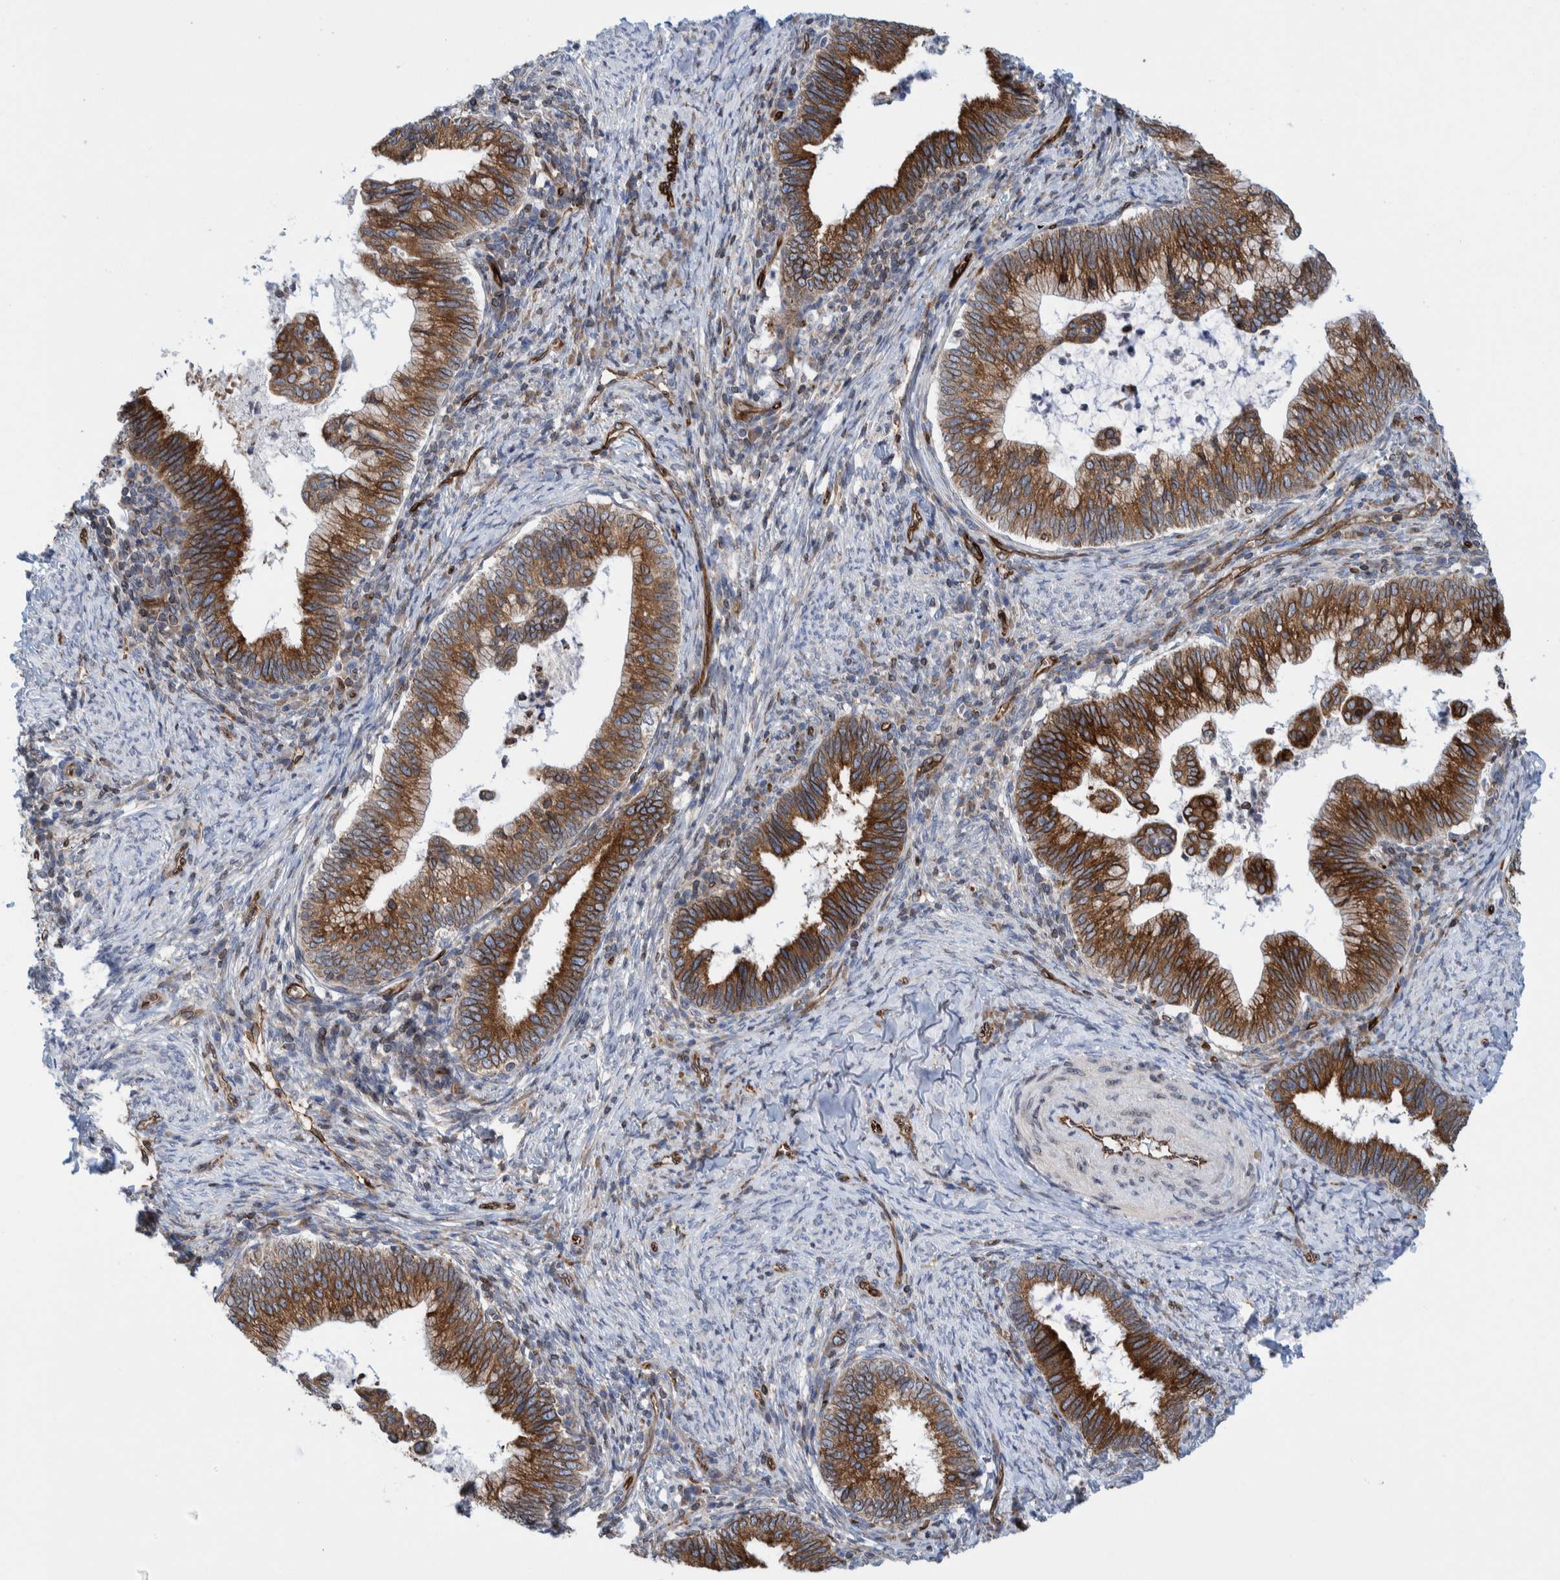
{"staining": {"intensity": "moderate", "quantity": ">75%", "location": "cytoplasmic/membranous"}, "tissue": "cervical cancer", "cell_type": "Tumor cells", "image_type": "cancer", "snomed": [{"axis": "morphology", "description": "Adenocarcinoma, NOS"}, {"axis": "topography", "description": "Cervix"}], "caption": "This image reveals cervical cancer (adenocarcinoma) stained with IHC to label a protein in brown. The cytoplasmic/membranous of tumor cells show moderate positivity for the protein. Nuclei are counter-stained blue.", "gene": "THEM6", "patient": {"sex": "female", "age": 36}}